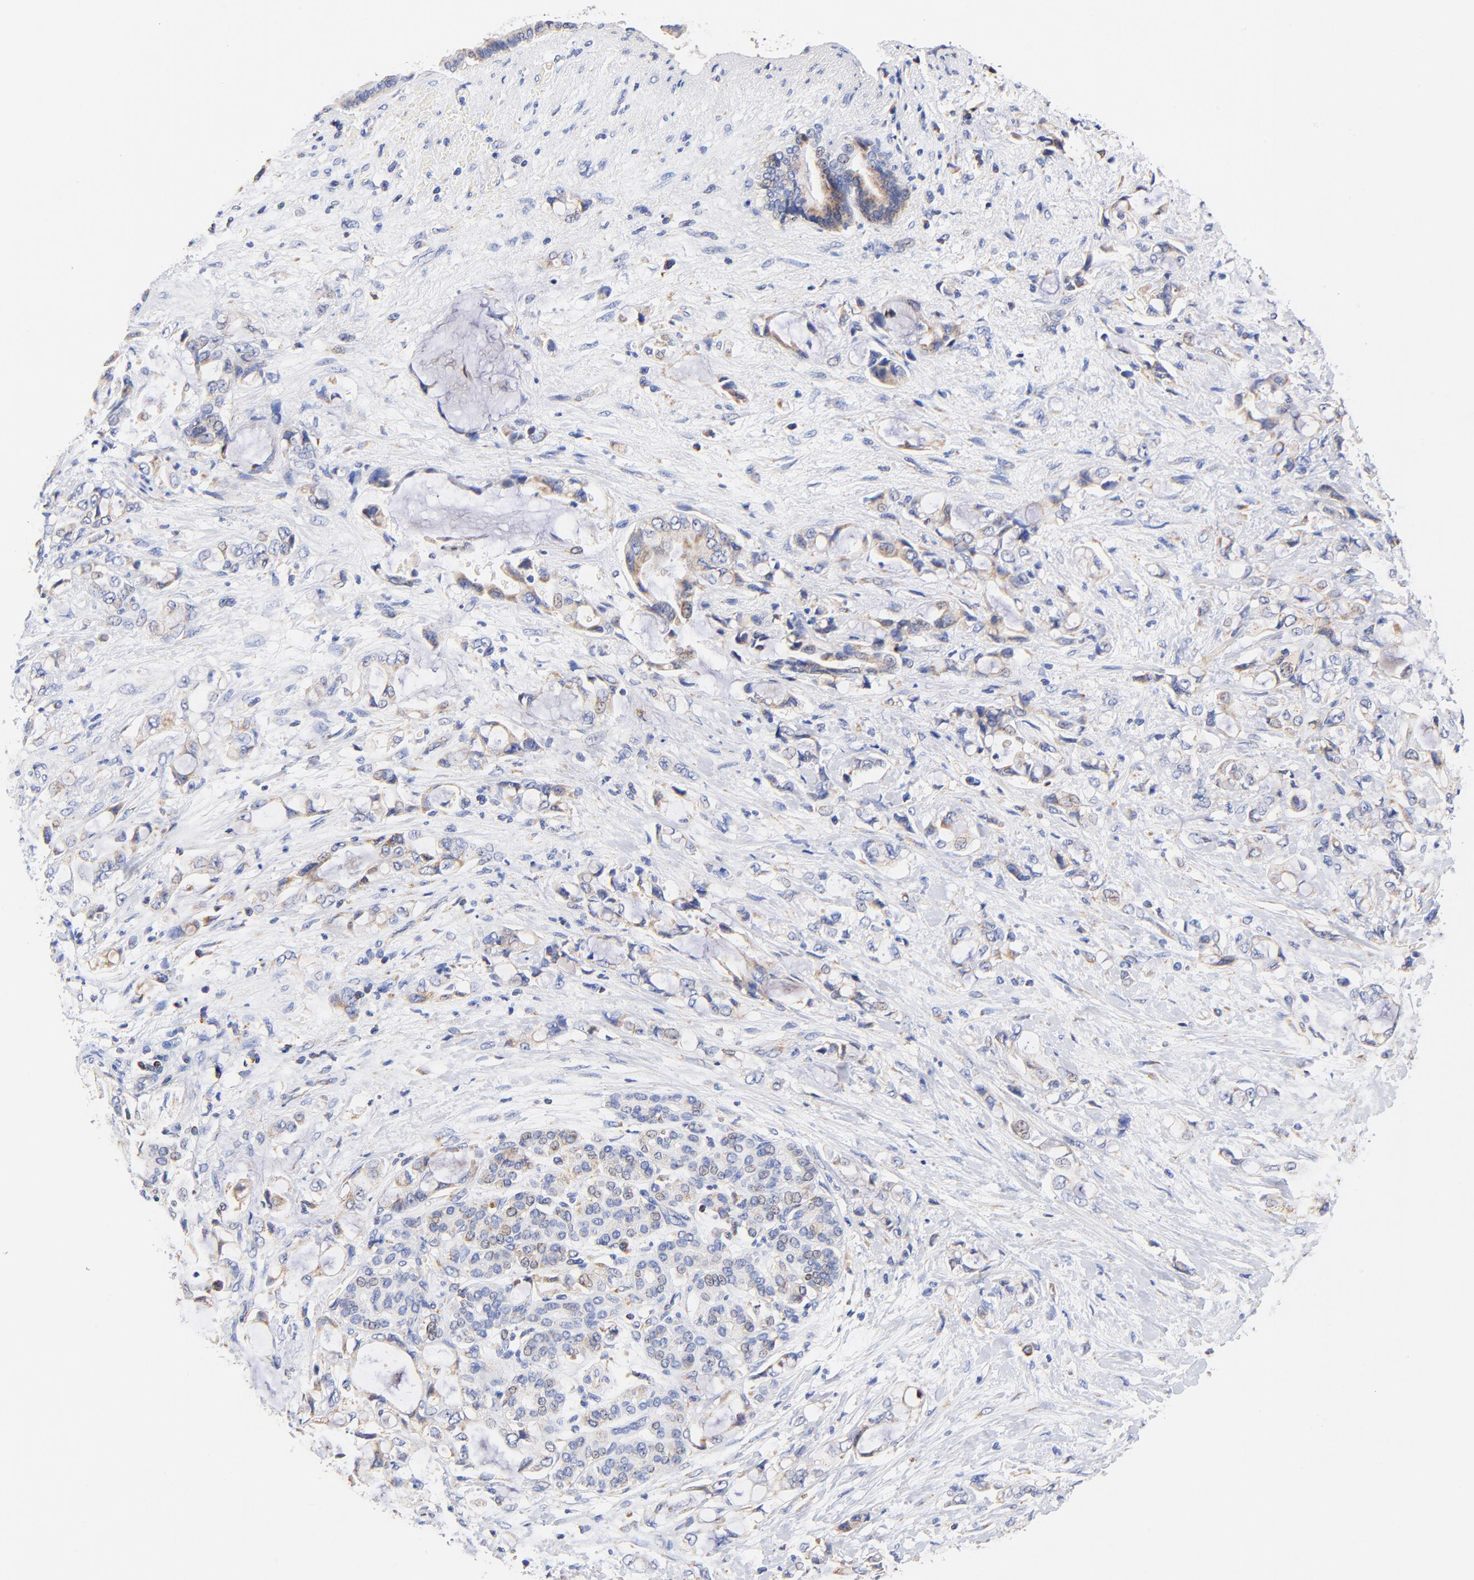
{"staining": {"intensity": "weak", "quantity": "25%-75%", "location": "cytoplasmic/membranous"}, "tissue": "pancreatic cancer", "cell_type": "Tumor cells", "image_type": "cancer", "snomed": [{"axis": "morphology", "description": "Adenocarcinoma, NOS"}, {"axis": "topography", "description": "Pancreas"}], "caption": "The histopathology image reveals immunohistochemical staining of pancreatic cancer. There is weak cytoplasmic/membranous positivity is seen in about 25%-75% of tumor cells.", "gene": "ATP5F1D", "patient": {"sex": "female", "age": 70}}